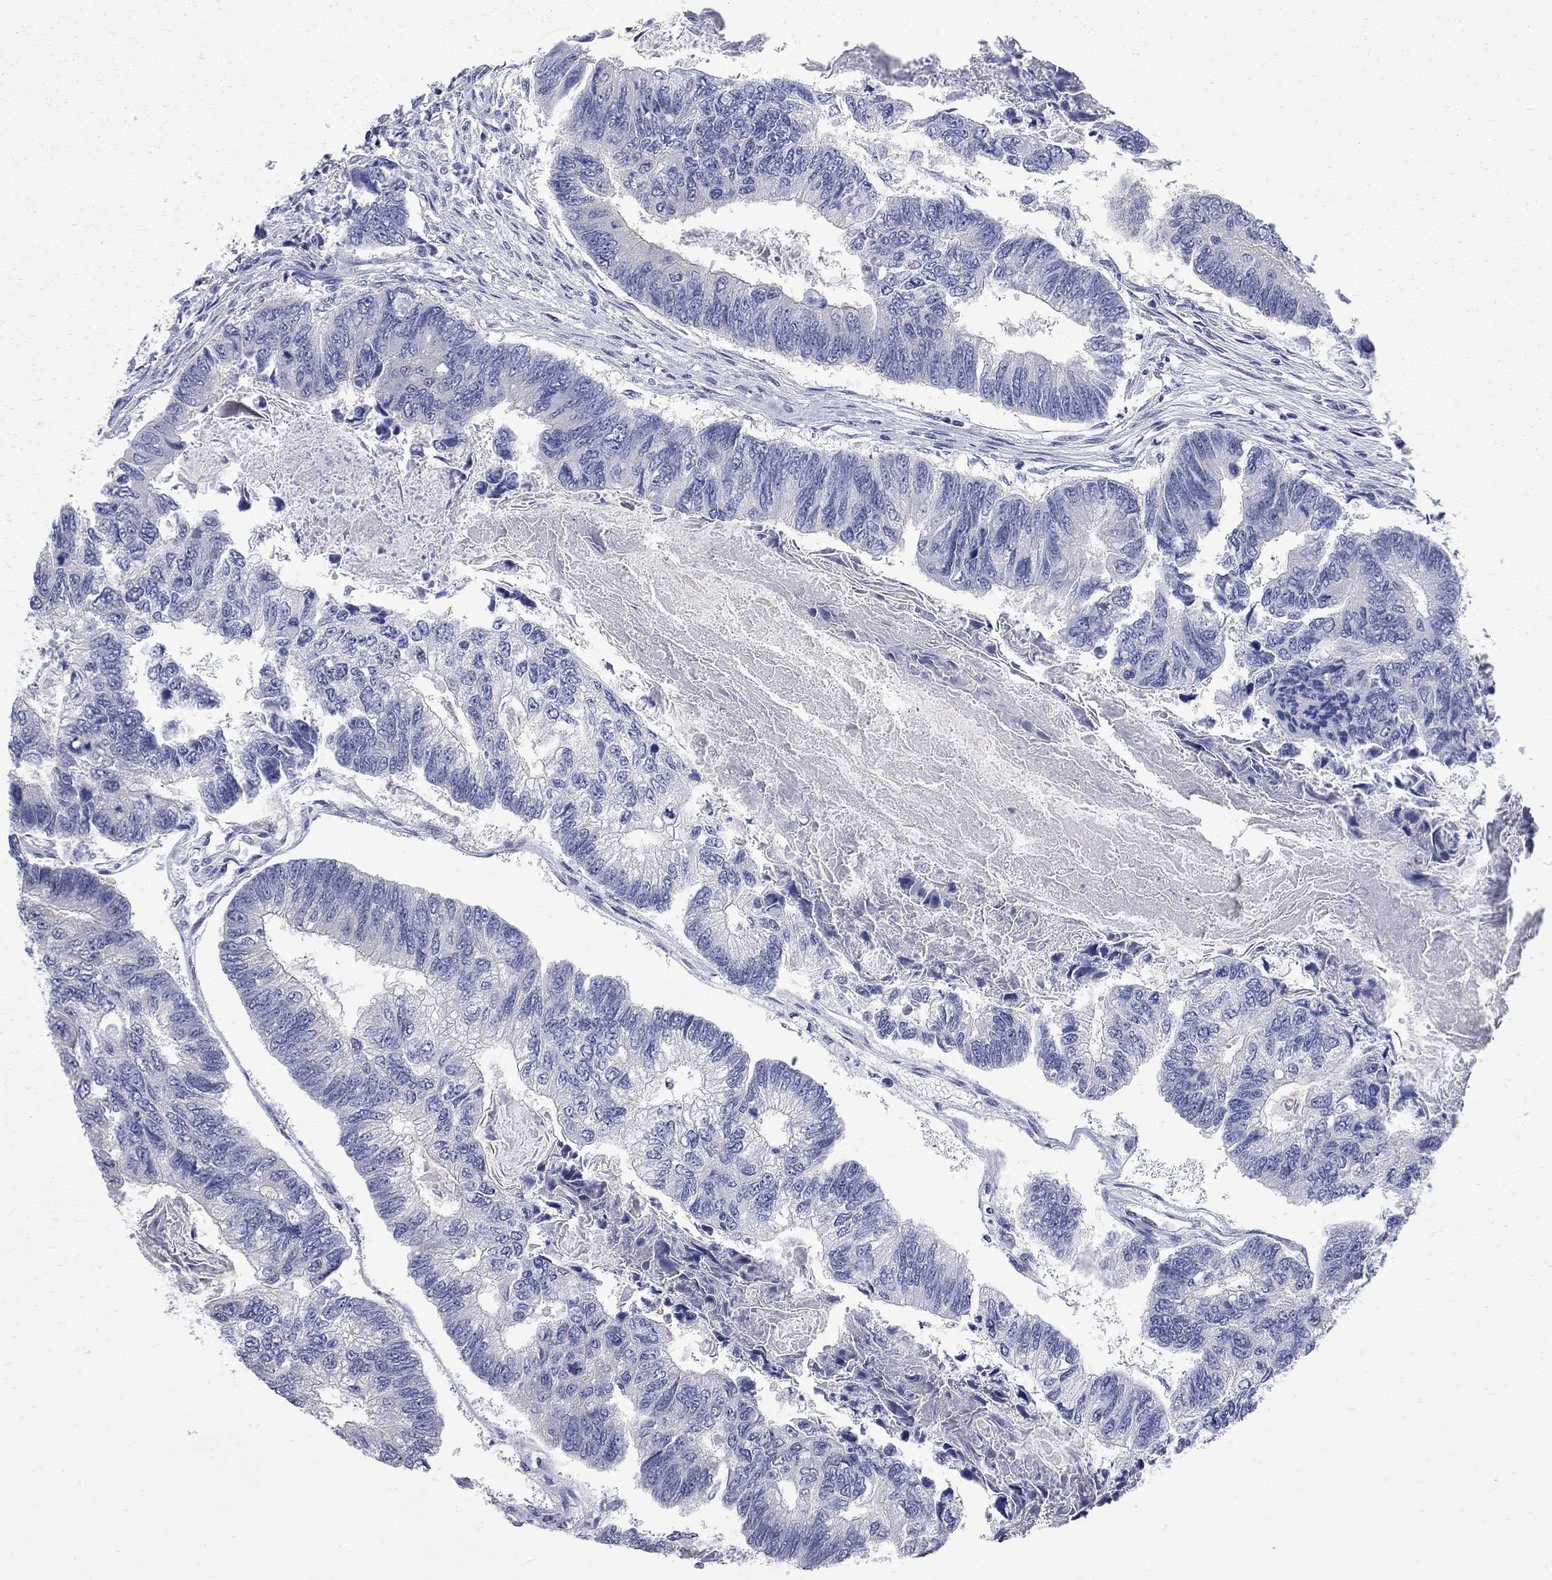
{"staining": {"intensity": "negative", "quantity": "none", "location": "none"}, "tissue": "colorectal cancer", "cell_type": "Tumor cells", "image_type": "cancer", "snomed": [{"axis": "morphology", "description": "Adenocarcinoma, NOS"}, {"axis": "topography", "description": "Colon"}], "caption": "Immunohistochemical staining of colorectal cancer shows no significant staining in tumor cells.", "gene": "GALNT8", "patient": {"sex": "female", "age": 65}}